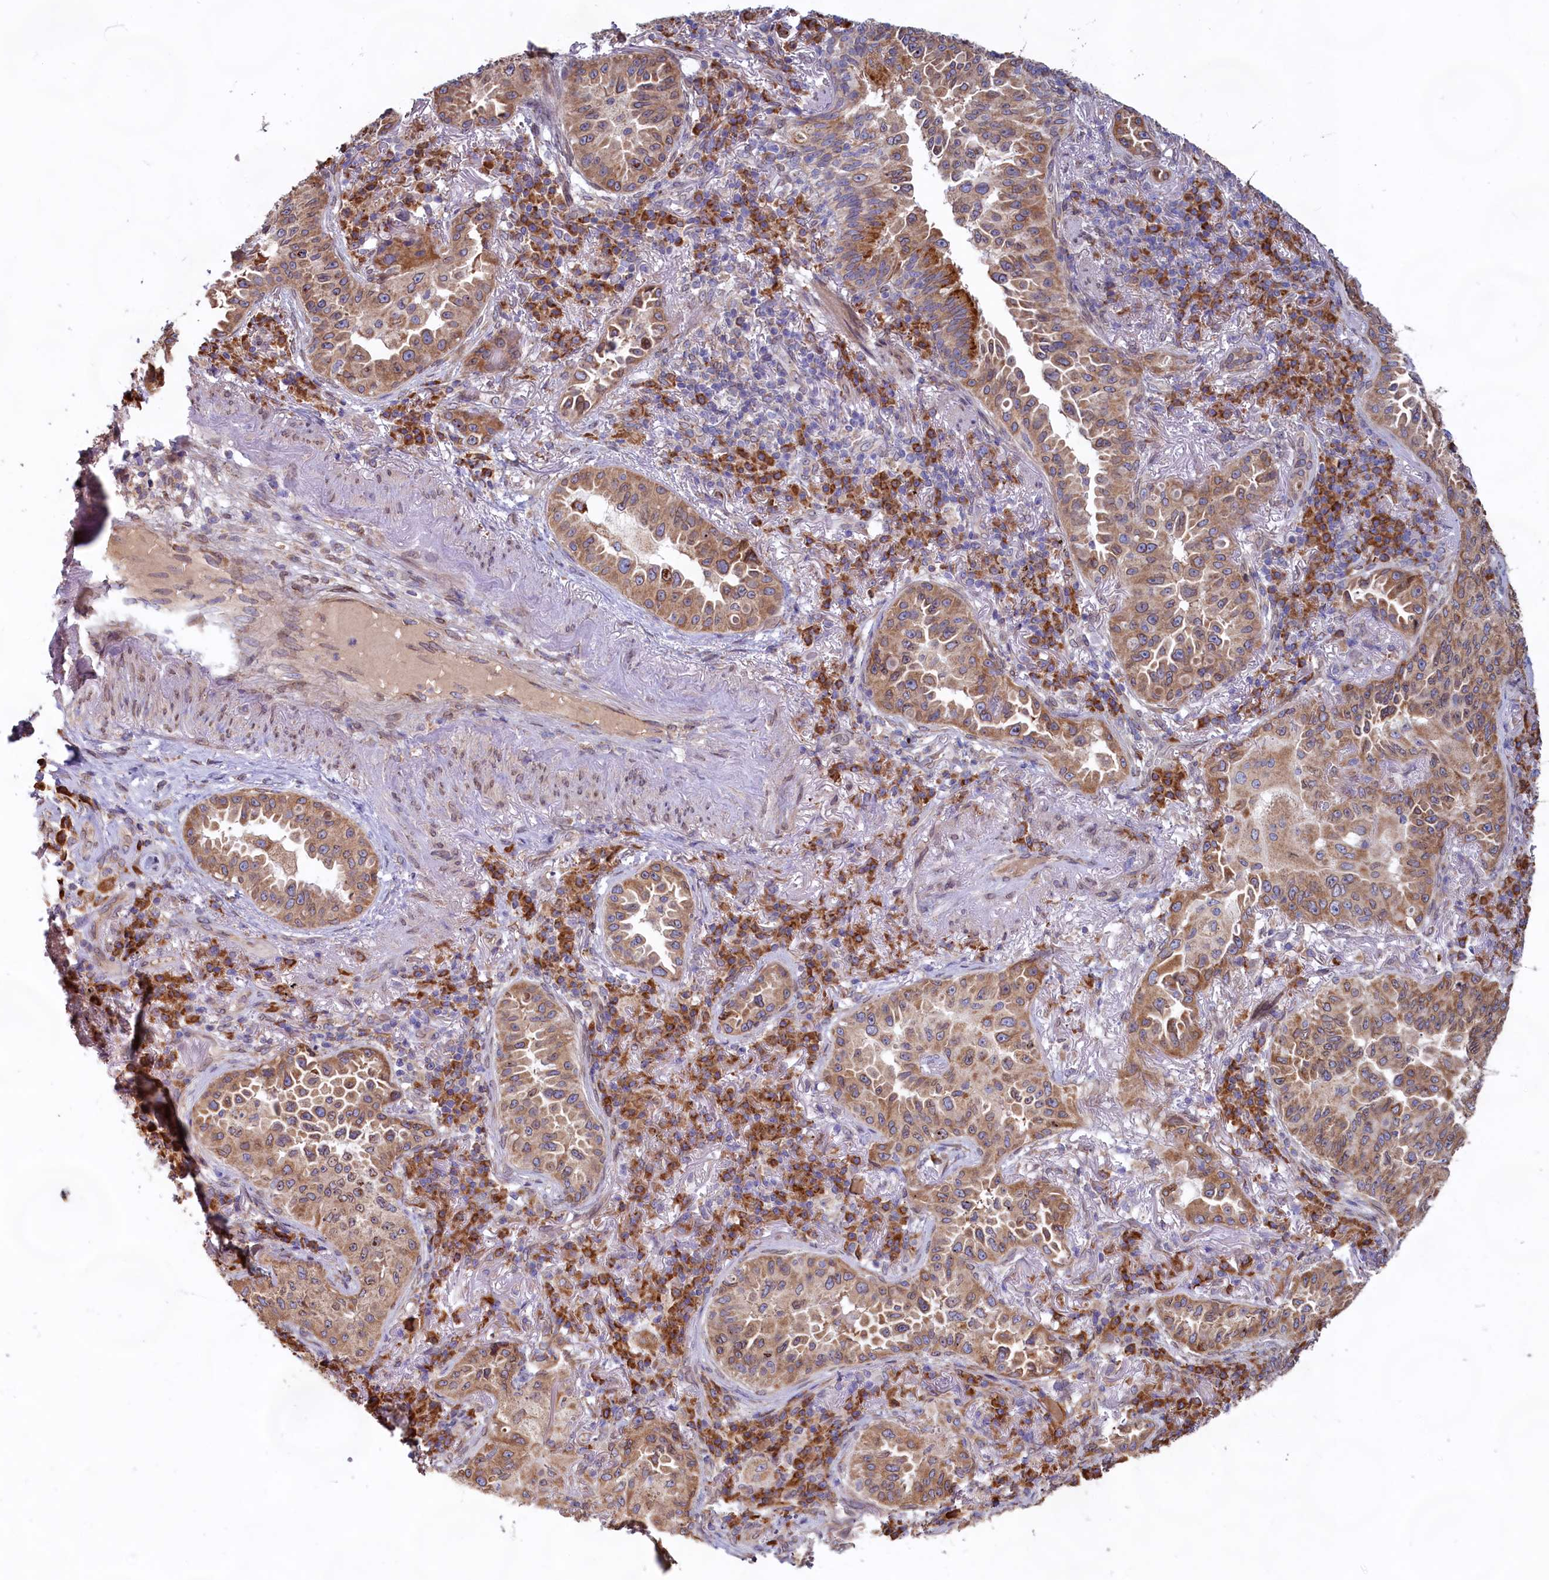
{"staining": {"intensity": "moderate", "quantity": ">75%", "location": "cytoplasmic/membranous"}, "tissue": "lung cancer", "cell_type": "Tumor cells", "image_type": "cancer", "snomed": [{"axis": "morphology", "description": "Adenocarcinoma, NOS"}, {"axis": "topography", "description": "Lung"}], "caption": "Lung cancer (adenocarcinoma) stained with a brown dye shows moderate cytoplasmic/membranous positive expression in approximately >75% of tumor cells.", "gene": "TBC1D19", "patient": {"sex": "female", "age": 69}}